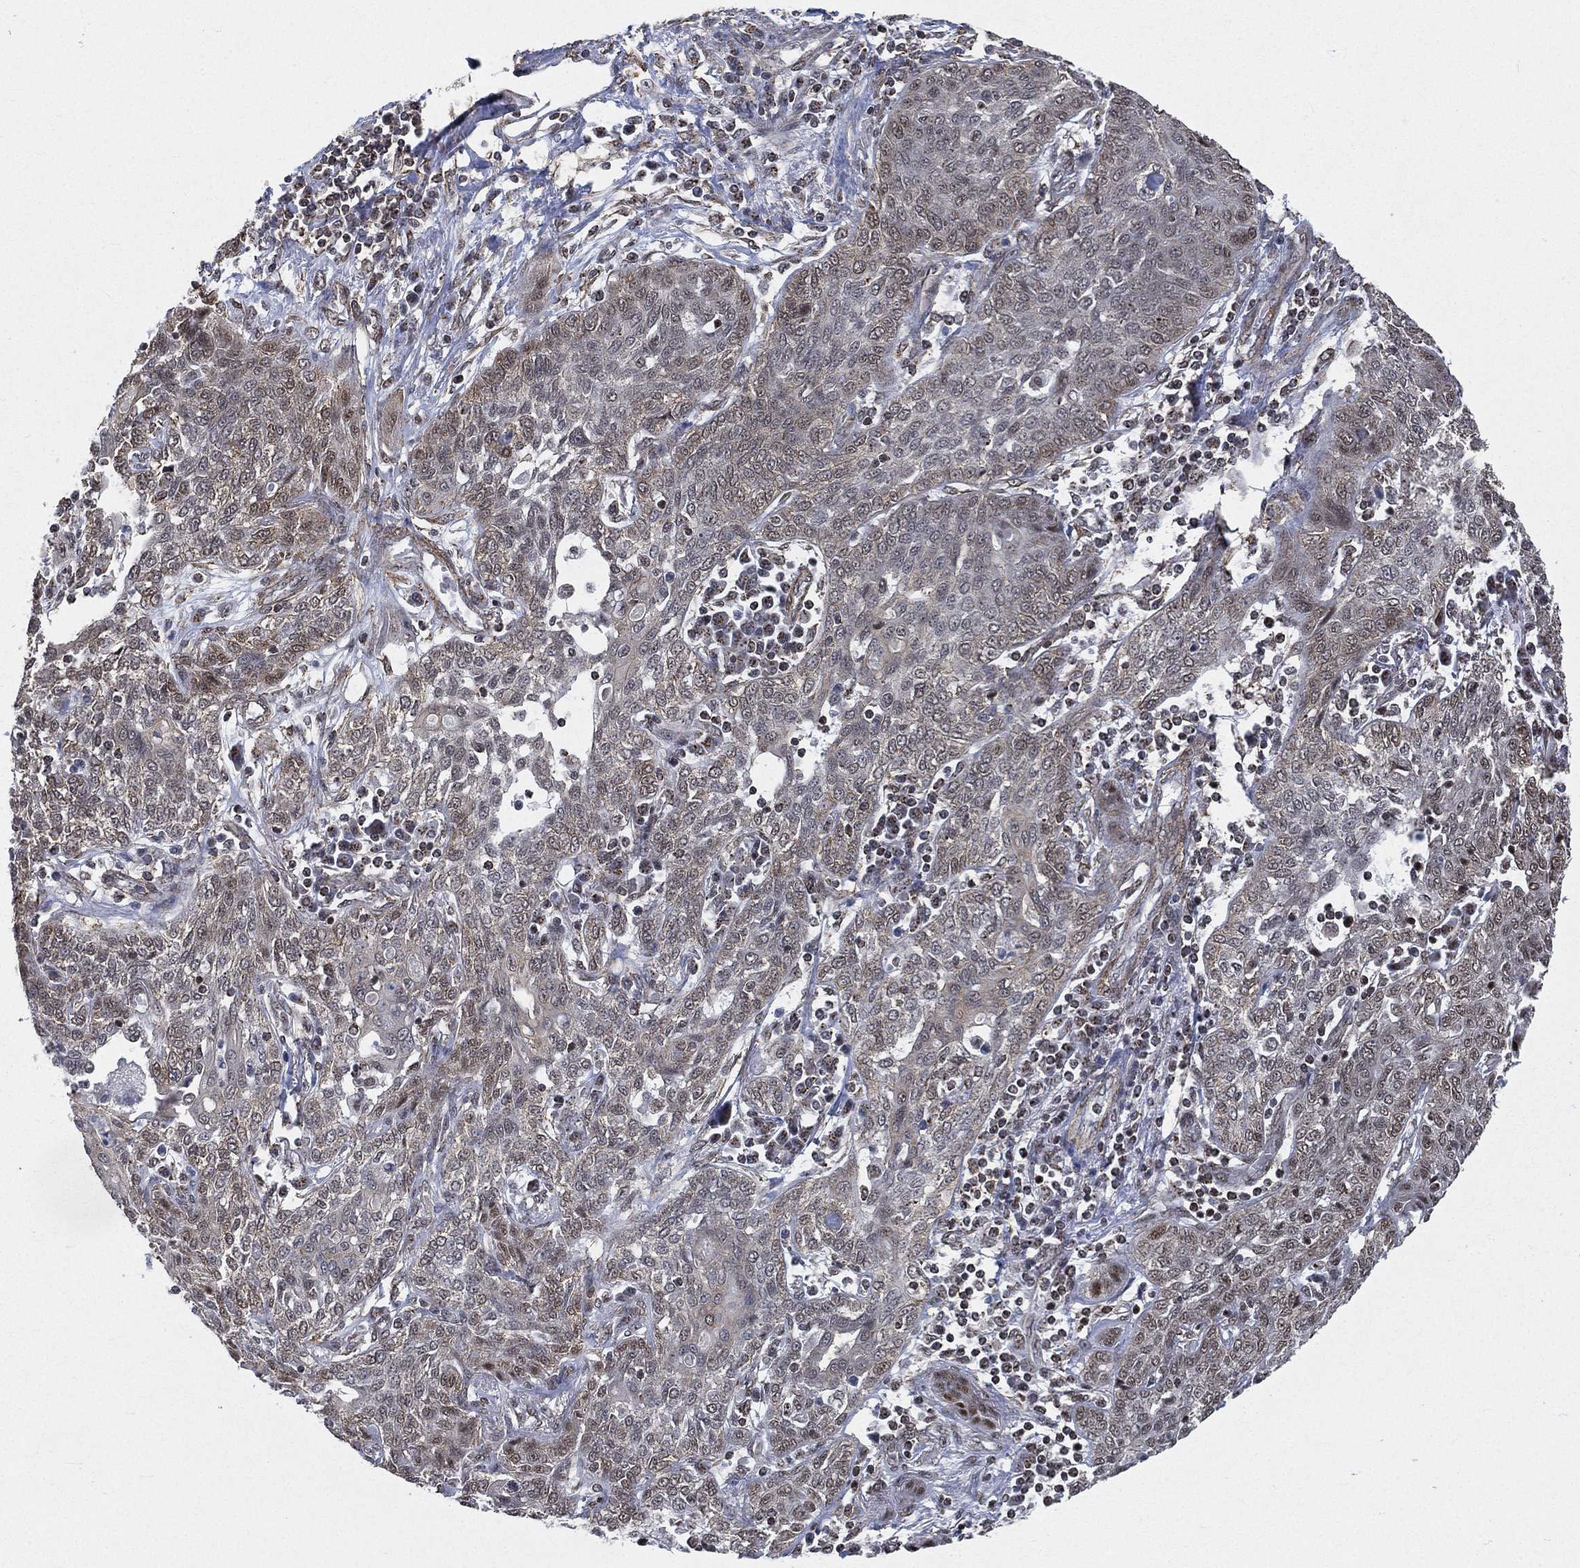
{"staining": {"intensity": "weak", "quantity": "<25%", "location": "nuclear"}, "tissue": "lung cancer", "cell_type": "Tumor cells", "image_type": "cancer", "snomed": [{"axis": "morphology", "description": "Squamous cell carcinoma, NOS"}, {"axis": "topography", "description": "Lung"}], "caption": "Immunohistochemistry image of lung cancer (squamous cell carcinoma) stained for a protein (brown), which exhibits no positivity in tumor cells. (DAB (3,3'-diaminobenzidine) immunohistochemistry with hematoxylin counter stain).", "gene": "RSRC2", "patient": {"sex": "female", "age": 70}}